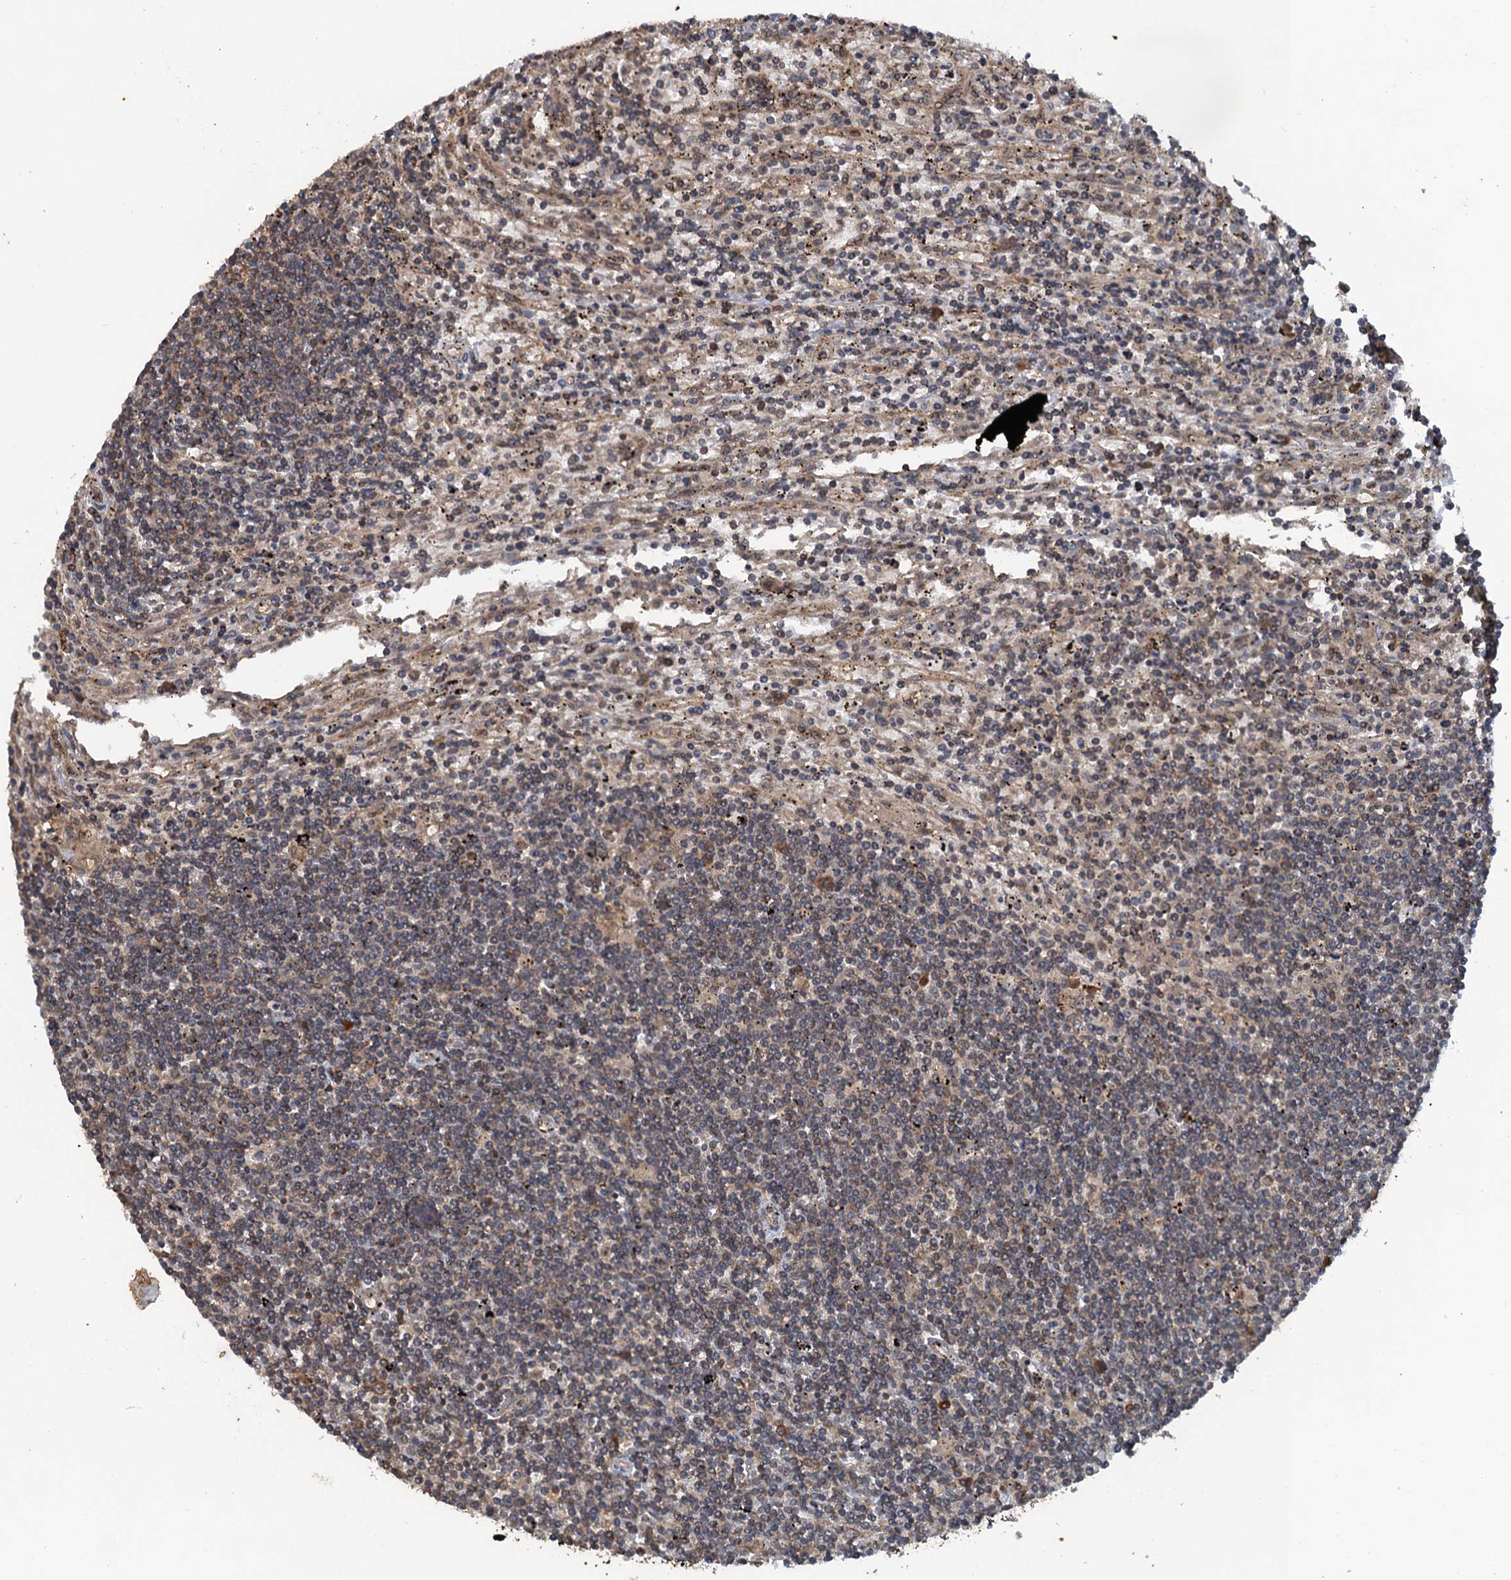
{"staining": {"intensity": "weak", "quantity": "<25%", "location": "cytoplasmic/membranous"}, "tissue": "lymphoma", "cell_type": "Tumor cells", "image_type": "cancer", "snomed": [{"axis": "morphology", "description": "Malignant lymphoma, non-Hodgkin's type, Low grade"}, {"axis": "topography", "description": "Spleen"}], "caption": "This is an immunohistochemistry (IHC) histopathology image of human lymphoma. There is no positivity in tumor cells.", "gene": "GLE1", "patient": {"sex": "male", "age": 76}}